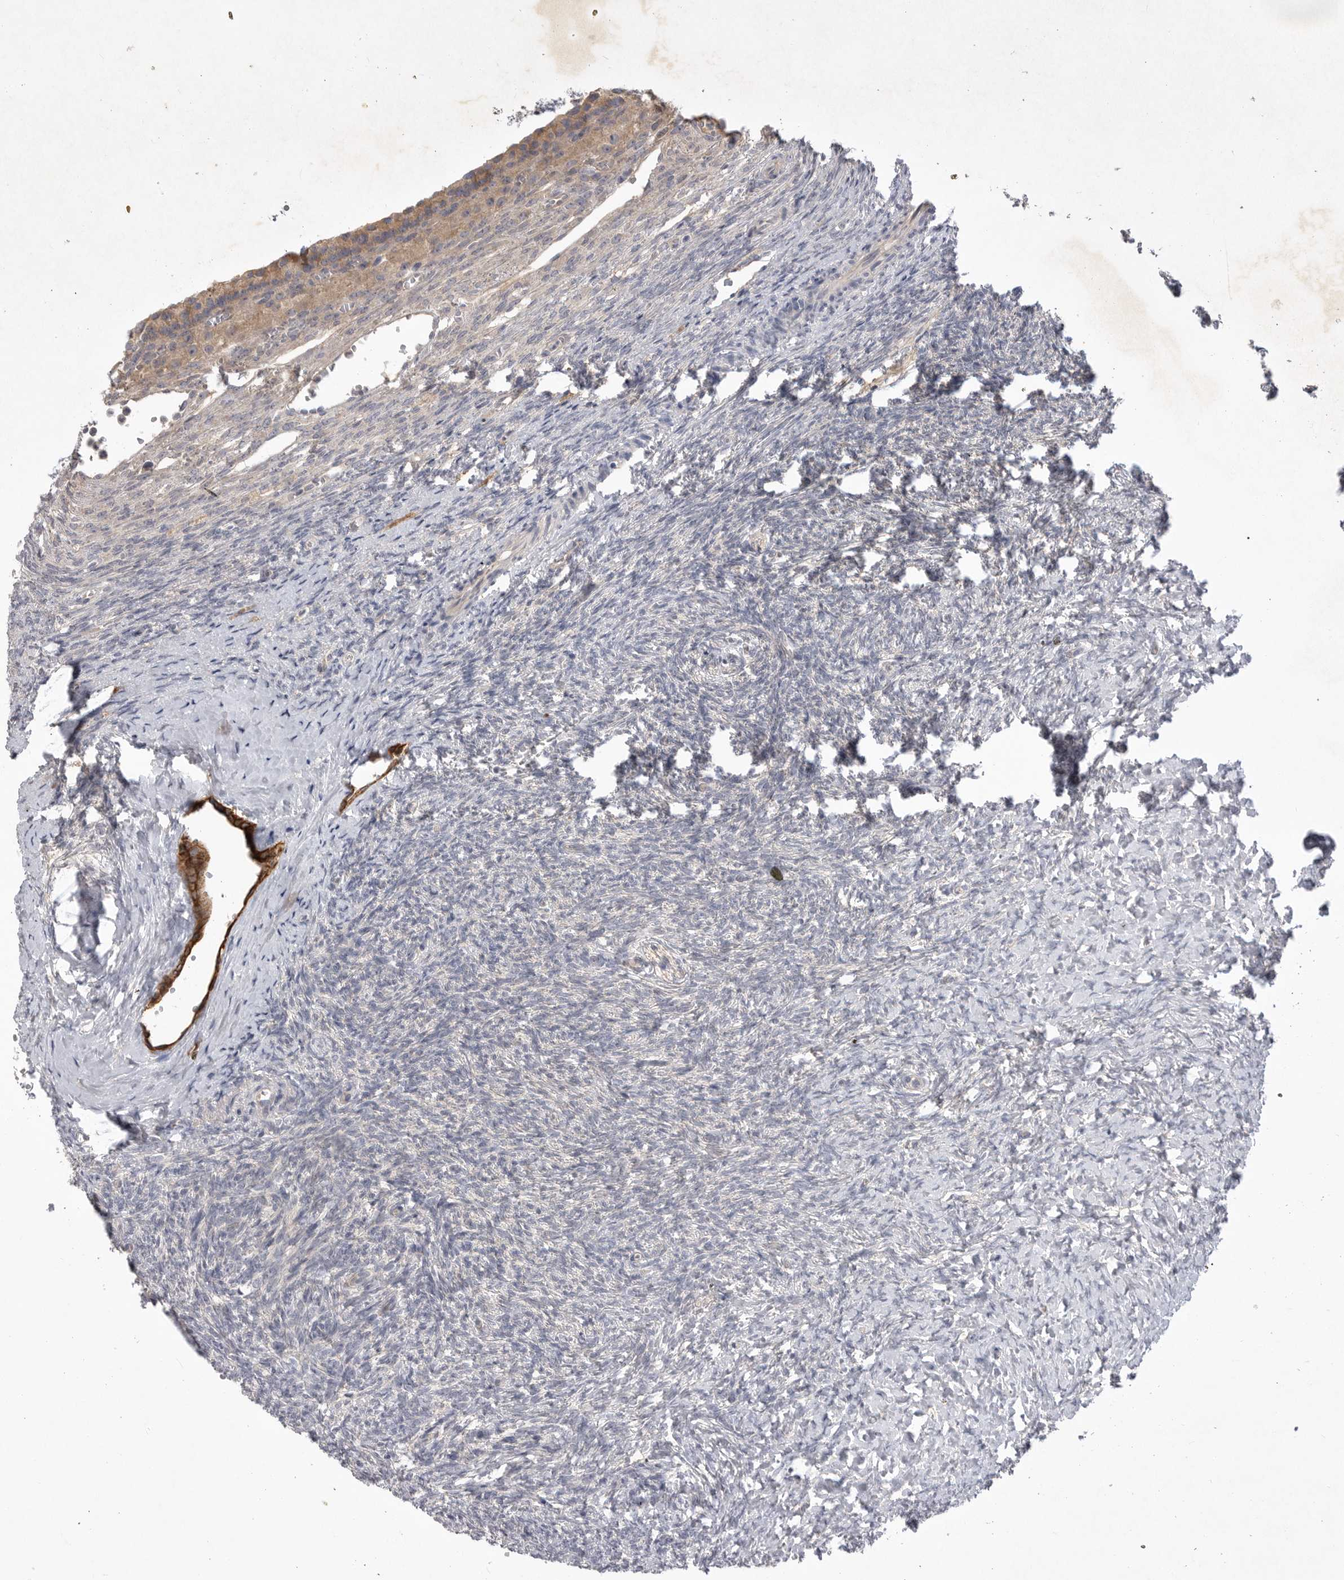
{"staining": {"intensity": "moderate", "quantity": "25%-75%", "location": "cytoplasmic/membranous"}, "tissue": "ovary", "cell_type": "Follicle cells", "image_type": "normal", "snomed": [{"axis": "morphology", "description": "Normal tissue, NOS"}, {"axis": "topography", "description": "Ovary"}], "caption": "This image reveals immunohistochemistry staining of benign human ovary, with medium moderate cytoplasmic/membranous staining in approximately 25%-75% of follicle cells.", "gene": "DHDDS", "patient": {"sex": "female", "age": 41}}